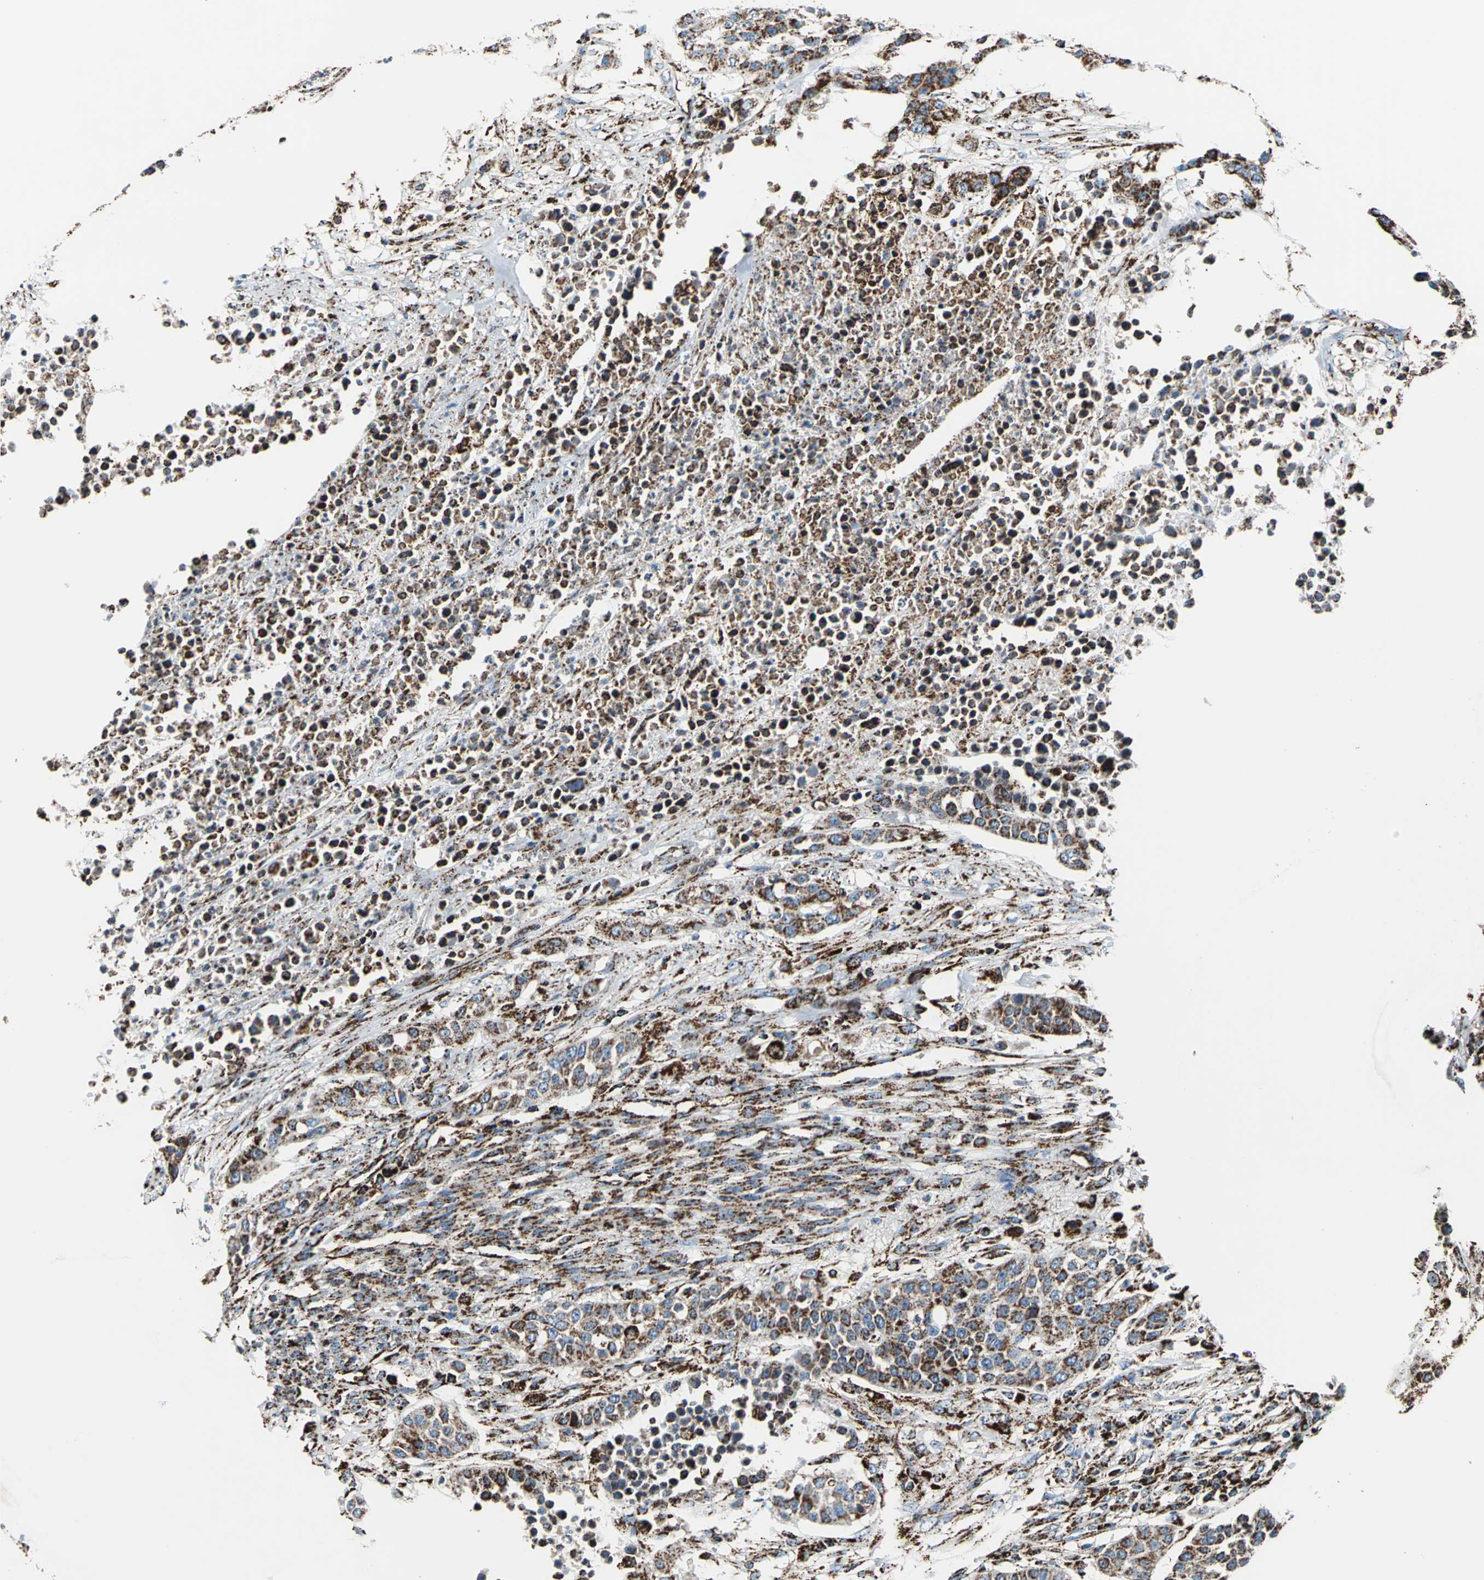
{"staining": {"intensity": "strong", "quantity": ">75%", "location": "cytoplasmic/membranous"}, "tissue": "urothelial cancer", "cell_type": "Tumor cells", "image_type": "cancer", "snomed": [{"axis": "morphology", "description": "Urothelial carcinoma, High grade"}, {"axis": "topography", "description": "Urinary bladder"}], "caption": "Urothelial carcinoma (high-grade) stained for a protein demonstrates strong cytoplasmic/membranous positivity in tumor cells.", "gene": "ECH1", "patient": {"sex": "male", "age": 74}}